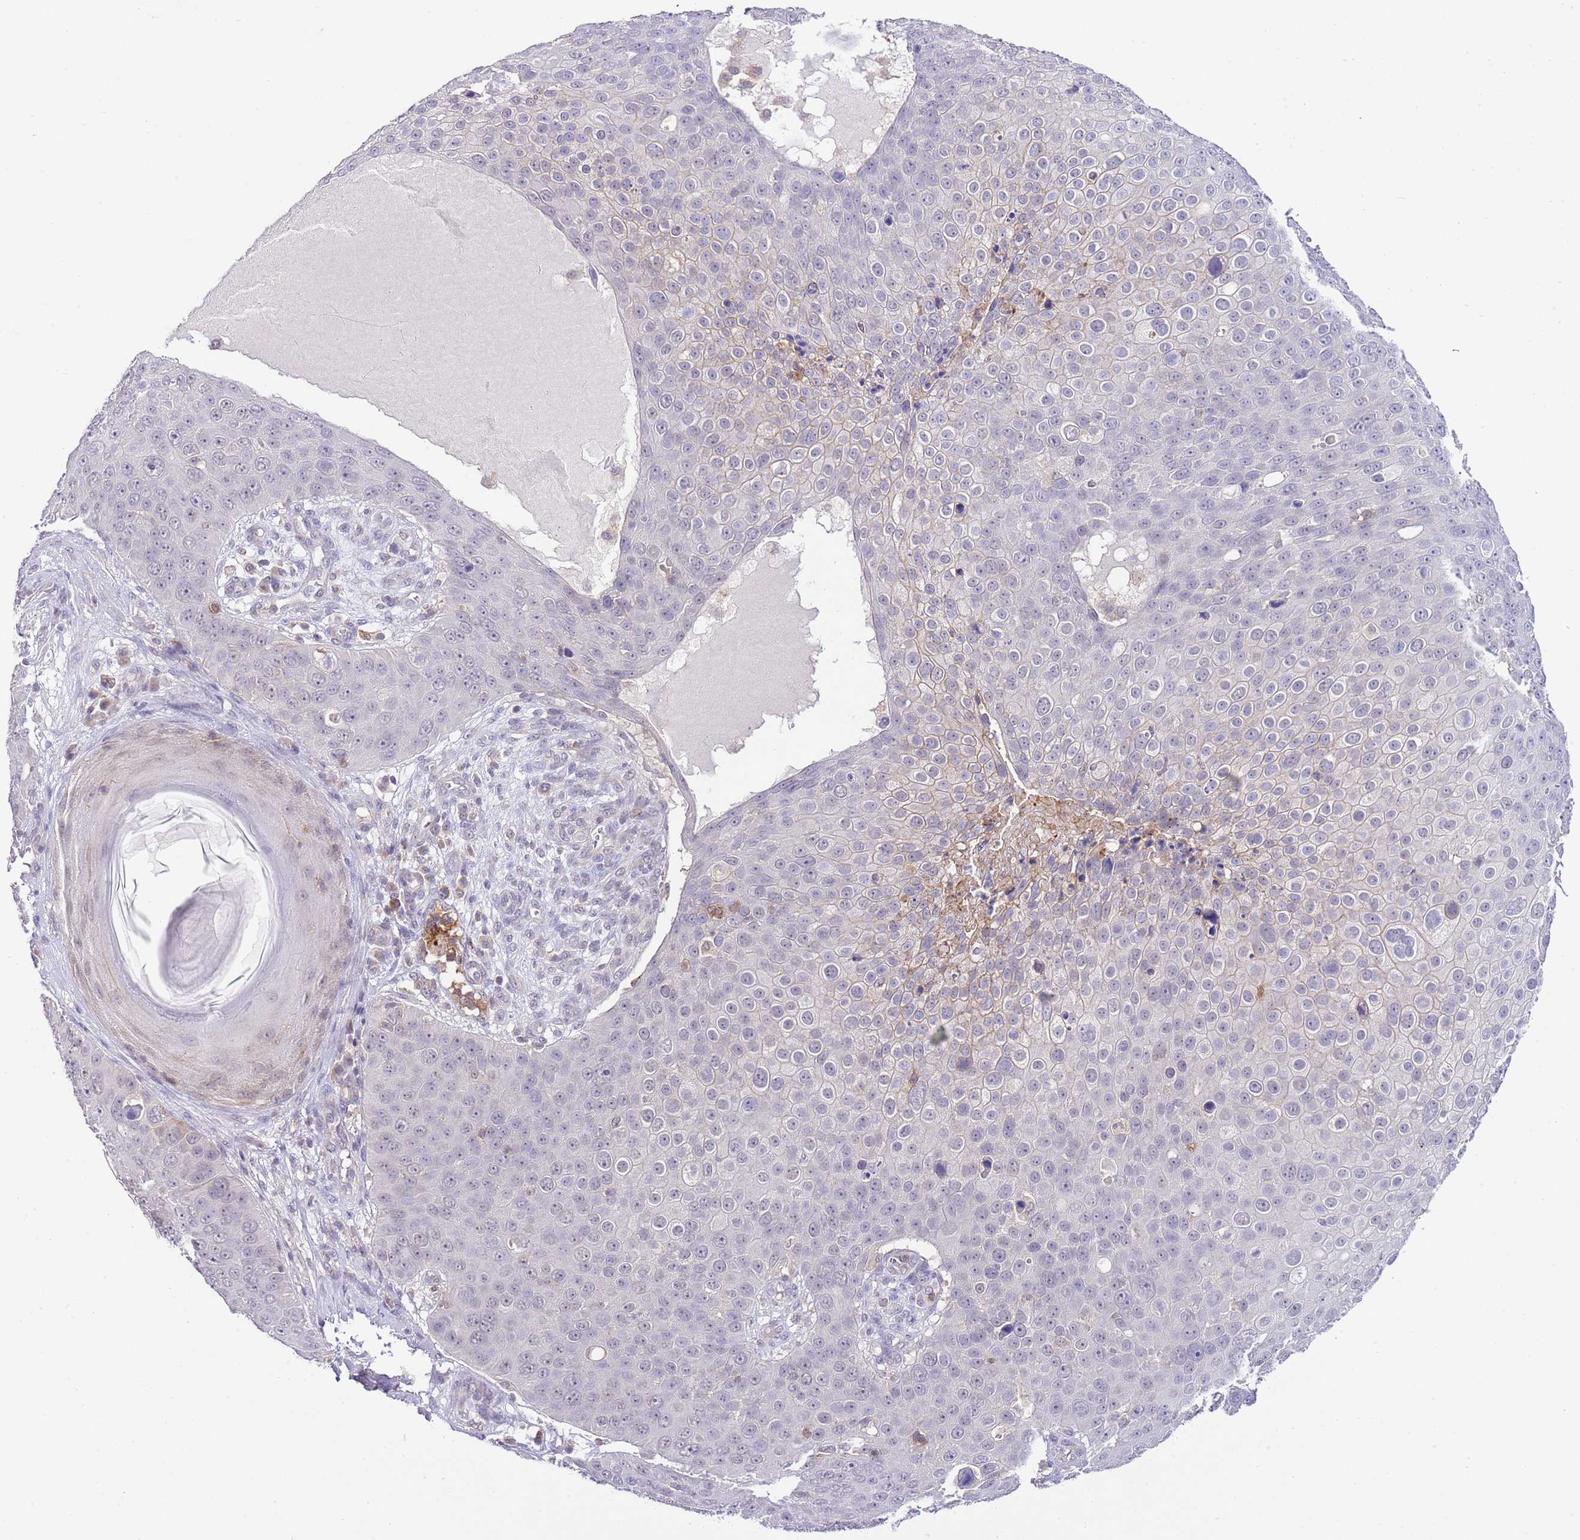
{"staining": {"intensity": "negative", "quantity": "none", "location": "none"}, "tissue": "skin cancer", "cell_type": "Tumor cells", "image_type": "cancer", "snomed": [{"axis": "morphology", "description": "Squamous cell carcinoma, NOS"}, {"axis": "topography", "description": "Skin"}], "caption": "High power microscopy photomicrograph of an immunohistochemistry photomicrograph of skin cancer (squamous cell carcinoma), revealing no significant positivity in tumor cells.", "gene": "EFHD1", "patient": {"sex": "male", "age": 71}}